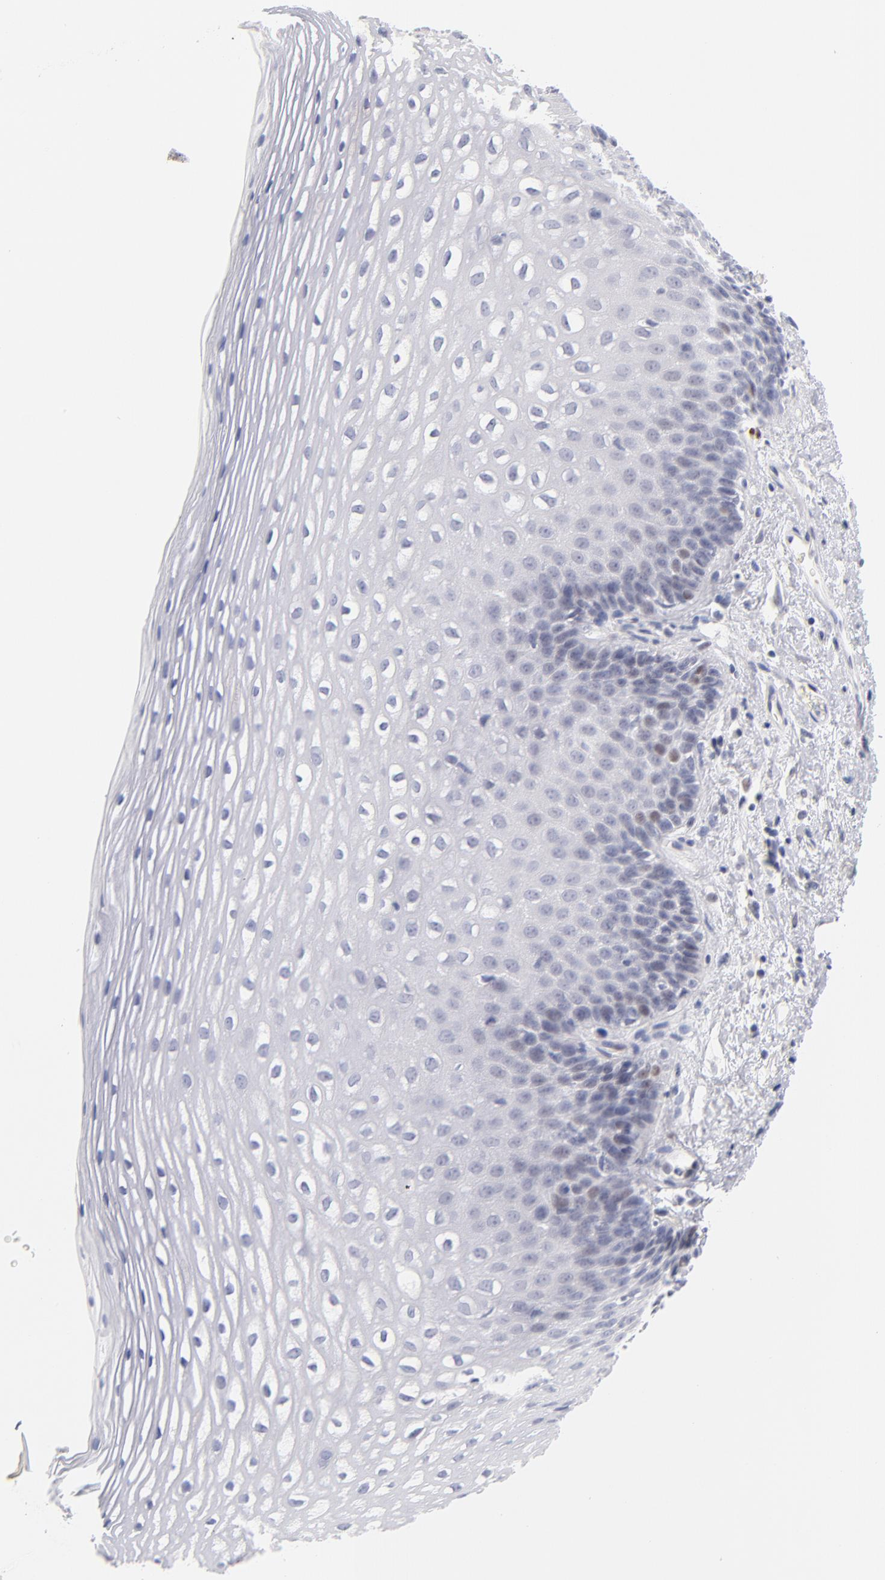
{"staining": {"intensity": "negative", "quantity": "none", "location": "none"}, "tissue": "esophagus", "cell_type": "Squamous epithelial cells", "image_type": "normal", "snomed": [{"axis": "morphology", "description": "Normal tissue, NOS"}, {"axis": "topography", "description": "Esophagus"}], "caption": "IHC of unremarkable human esophagus shows no staining in squamous epithelial cells.", "gene": "PARP1", "patient": {"sex": "female", "age": 70}}